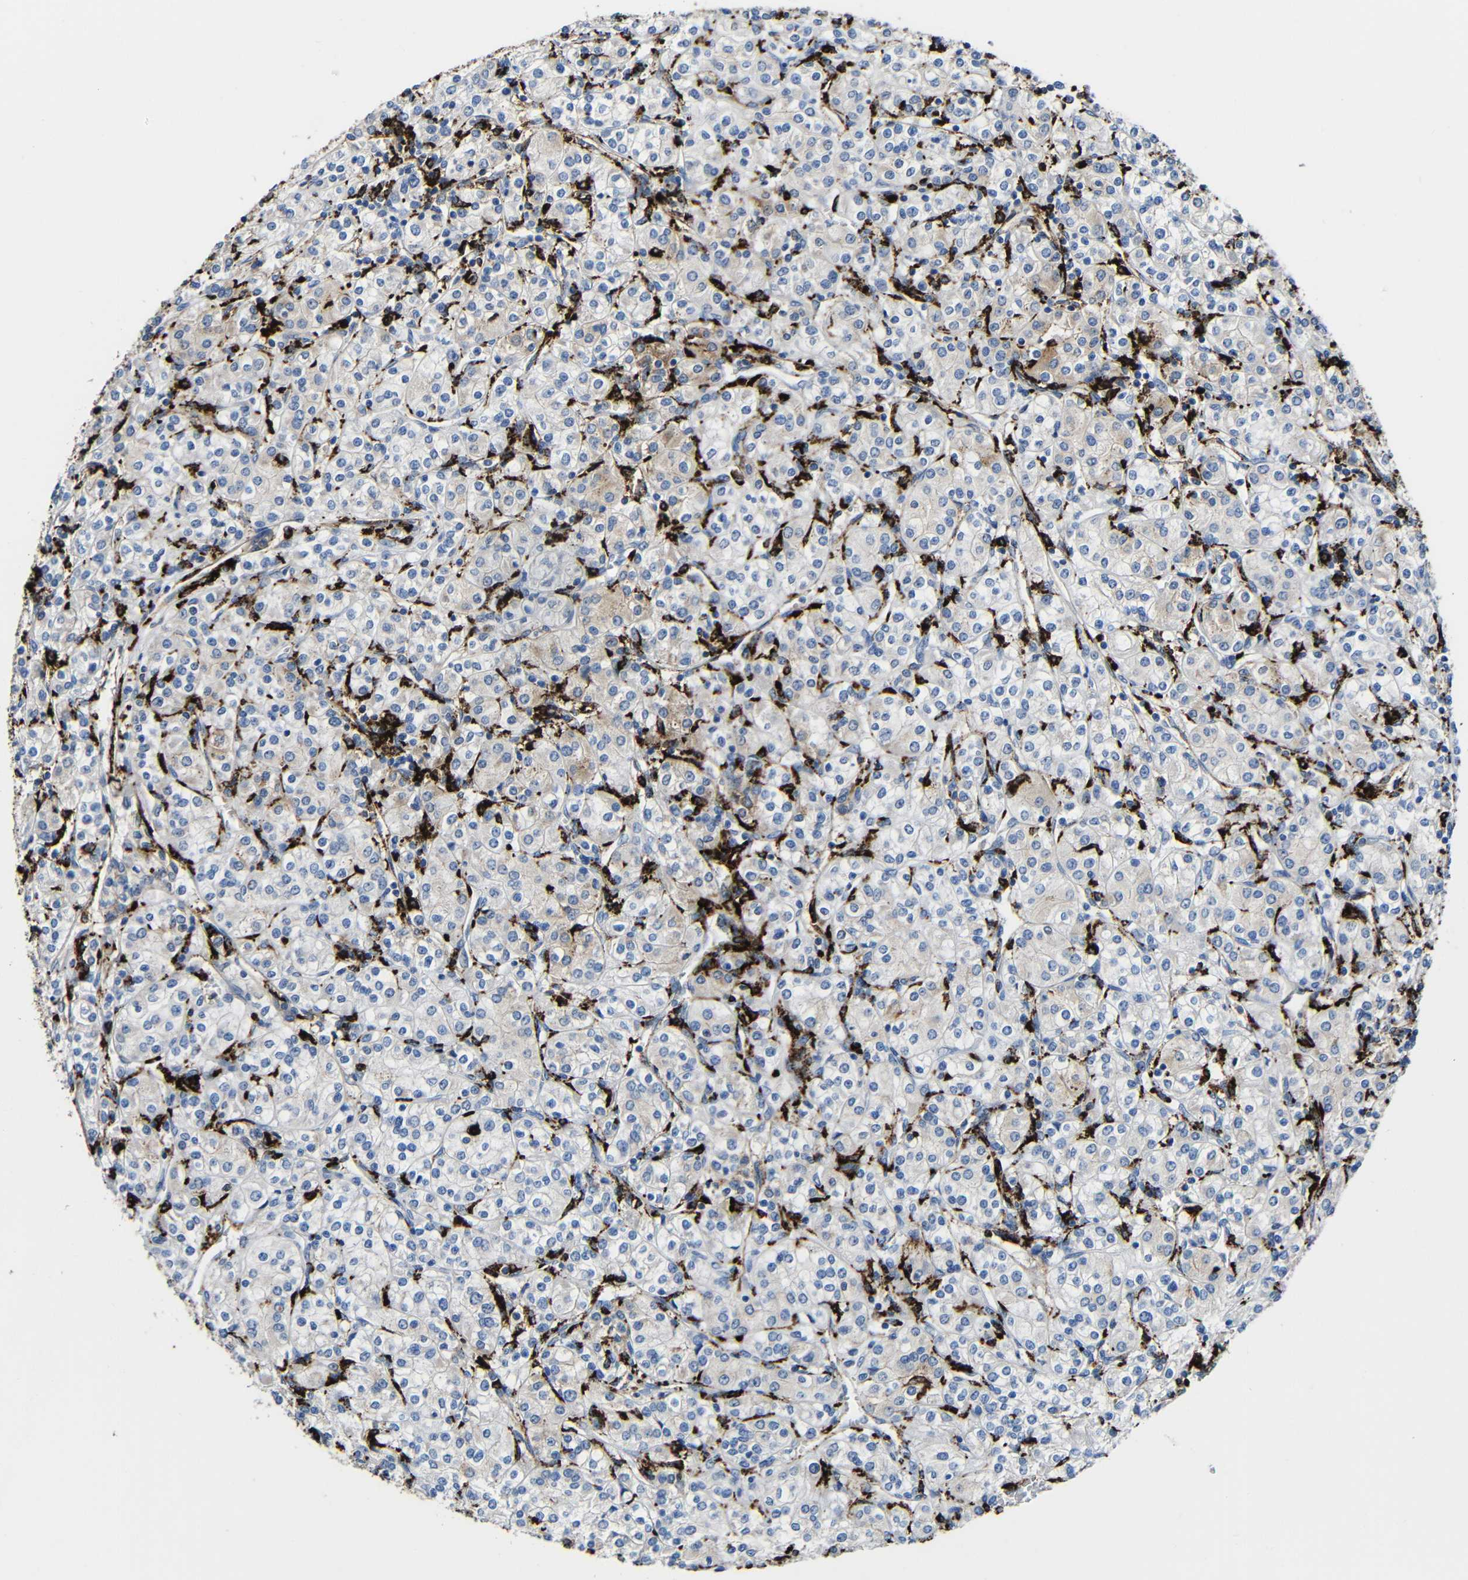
{"staining": {"intensity": "weak", "quantity": "<25%", "location": "cytoplasmic/membranous"}, "tissue": "renal cancer", "cell_type": "Tumor cells", "image_type": "cancer", "snomed": [{"axis": "morphology", "description": "Adenocarcinoma, NOS"}, {"axis": "topography", "description": "Kidney"}], "caption": "DAB immunohistochemical staining of human adenocarcinoma (renal) exhibits no significant staining in tumor cells. (IHC, brightfield microscopy, high magnification).", "gene": "HLA-DMA", "patient": {"sex": "male", "age": 77}}